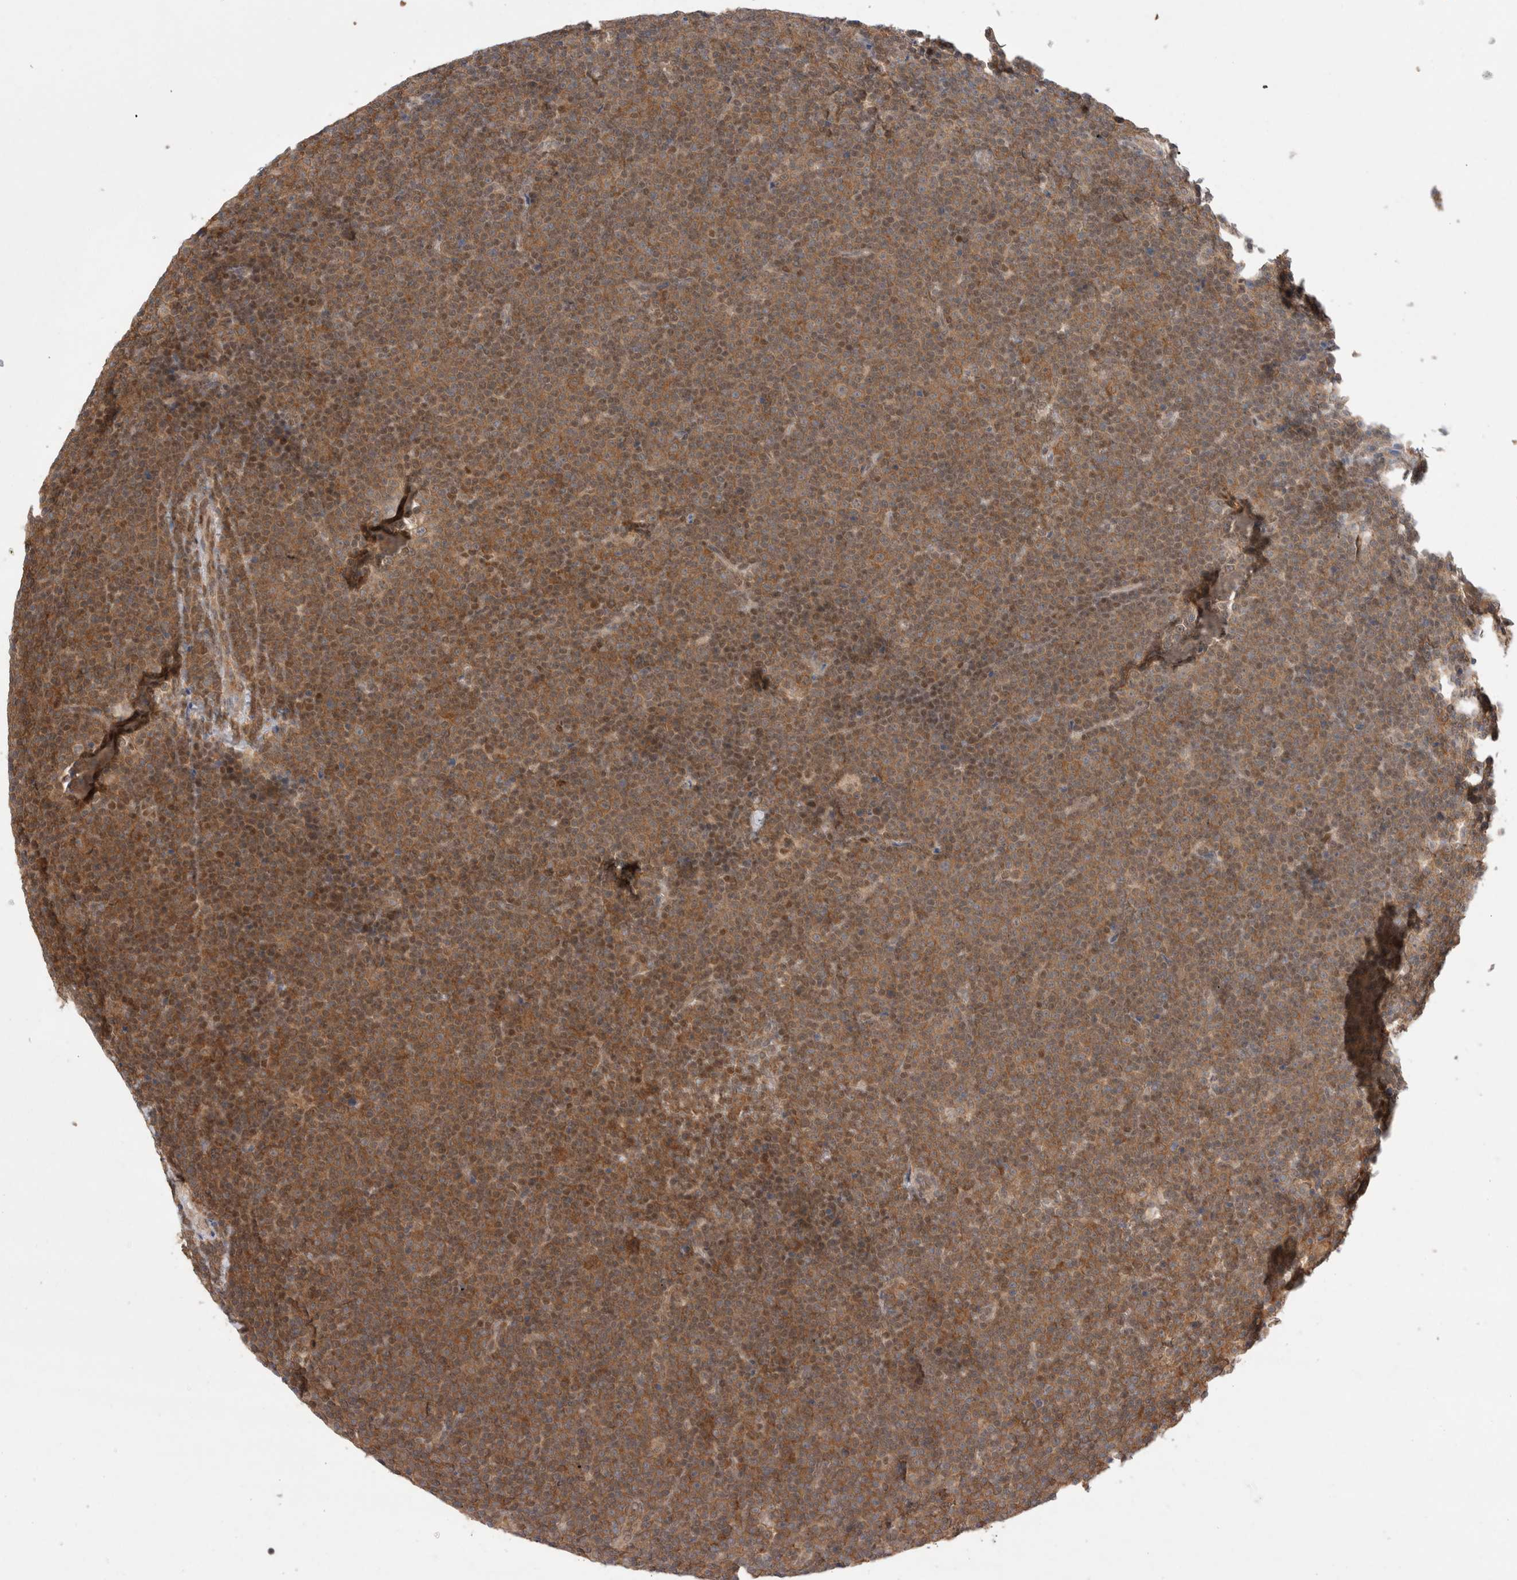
{"staining": {"intensity": "strong", "quantity": ">75%", "location": "cytoplasmic/membranous,nuclear"}, "tissue": "lymphoma", "cell_type": "Tumor cells", "image_type": "cancer", "snomed": [{"axis": "morphology", "description": "Malignant lymphoma, non-Hodgkin's type, Low grade"}, {"axis": "topography", "description": "Lymph node"}], "caption": "The image exhibits staining of lymphoma, revealing strong cytoplasmic/membranous and nuclear protein positivity (brown color) within tumor cells.", "gene": "EIF3E", "patient": {"sex": "female", "age": 67}}